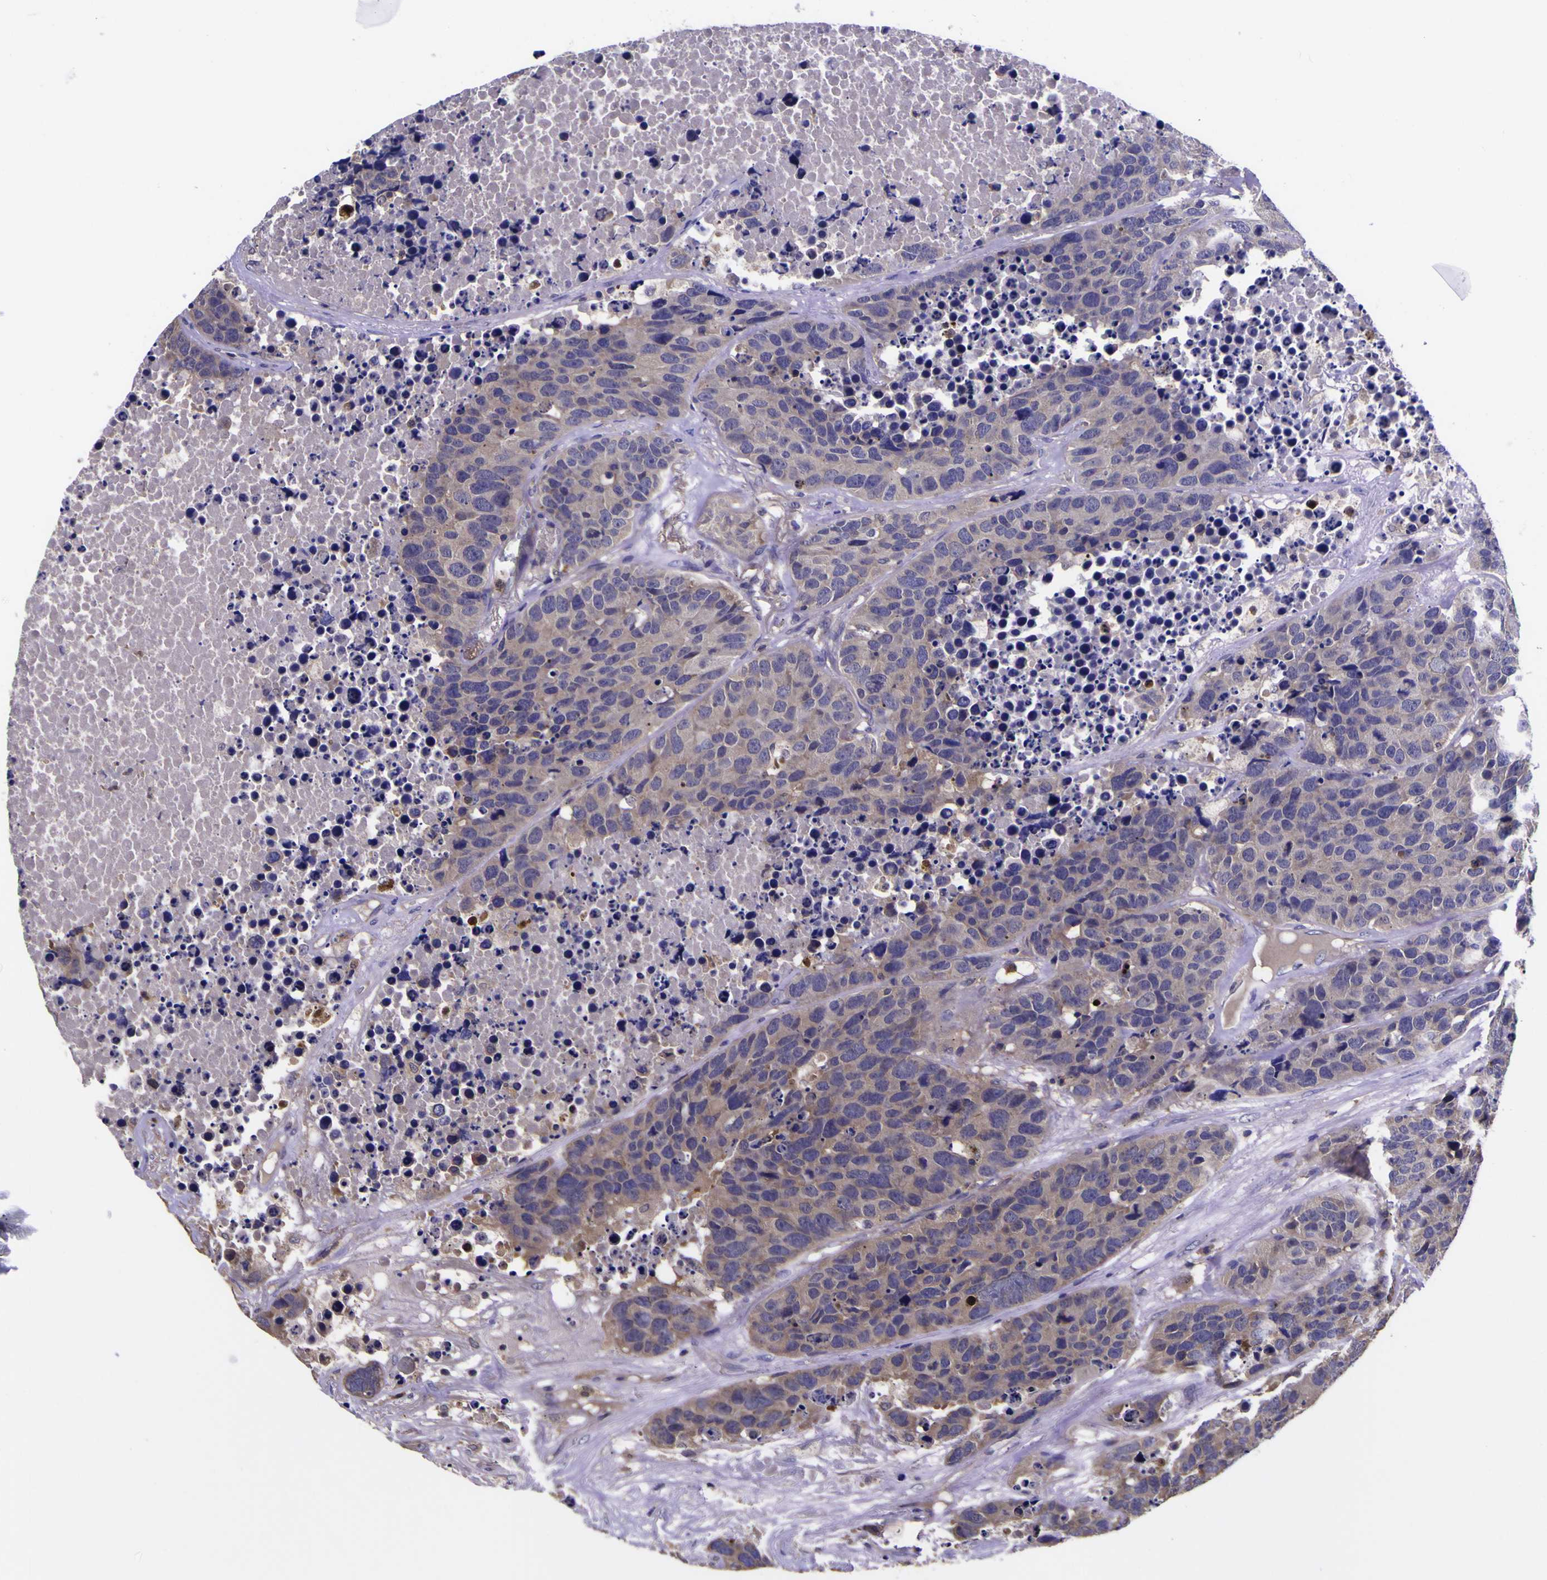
{"staining": {"intensity": "weak", "quantity": ">75%", "location": "cytoplasmic/membranous"}, "tissue": "carcinoid", "cell_type": "Tumor cells", "image_type": "cancer", "snomed": [{"axis": "morphology", "description": "Carcinoid, malignant, NOS"}, {"axis": "topography", "description": "Lung"}], "caption": "A histopathology image of human malignant carcinoid stained for a protein shows weak cytoplasmic/membranous brown staining in tumor cells.", "gene": "MAPK14", "patient": {"sex": "male", "age": 60}}